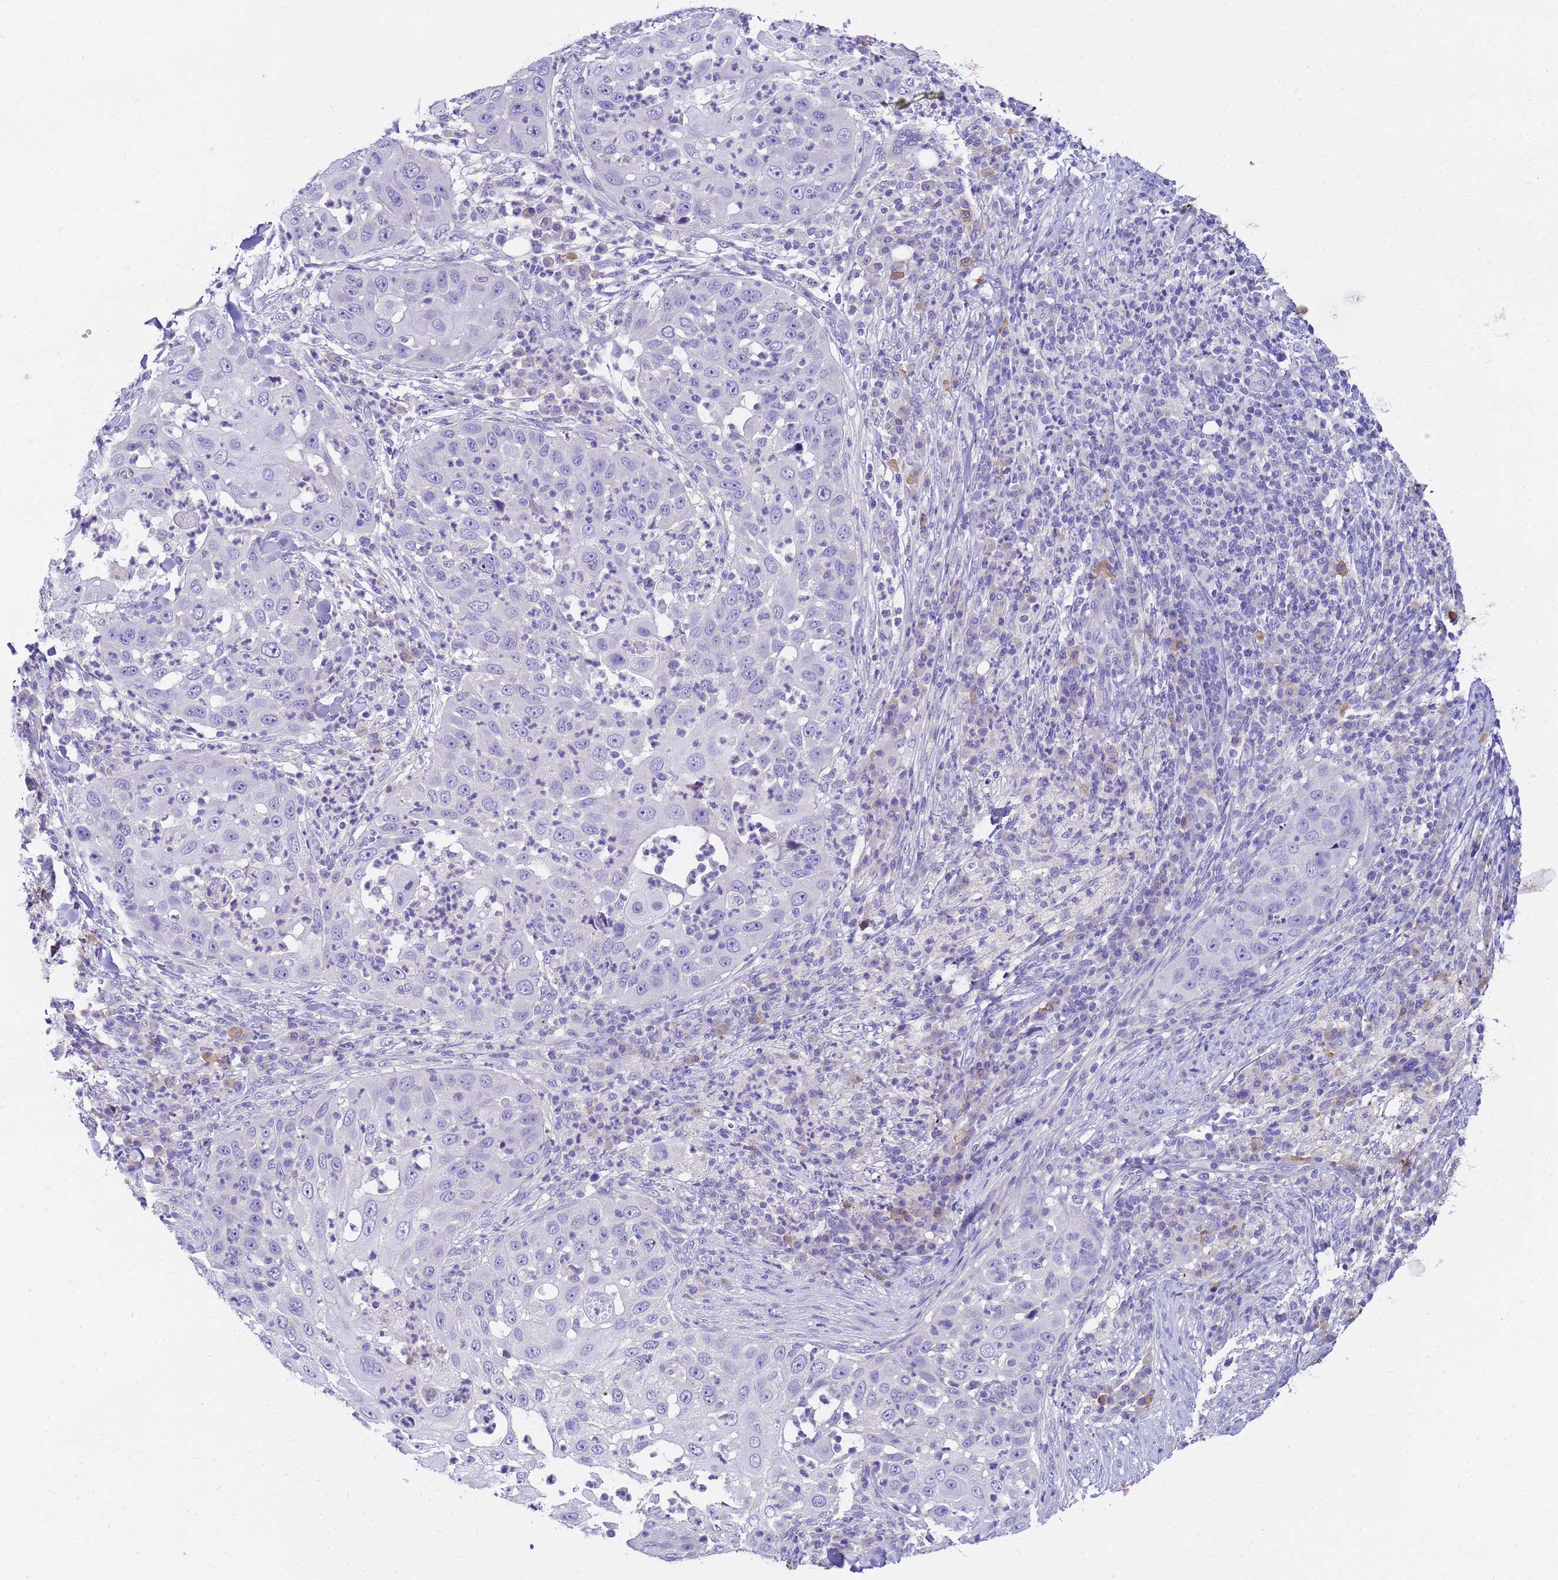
{"staining": {"intensity": "negative", "quantity": "none", "location": "none"}, "tissue": "skin cancer", "cell_type": "Tumor cells", "image_type": "cancer", "snomed": [{"axis": "morphology", "description": "Squamous cell carcinoma, NOS"}, {"axis": "topography", "description": "Skin"}], "caption": "This is a image of immunohistochemistry (IHC) staining of skin cancer (squamous cell carcinoma), which shows no expression in tumor cells.", "gene": "DPRX", "patient": {"sex": "female", "age": 44}}